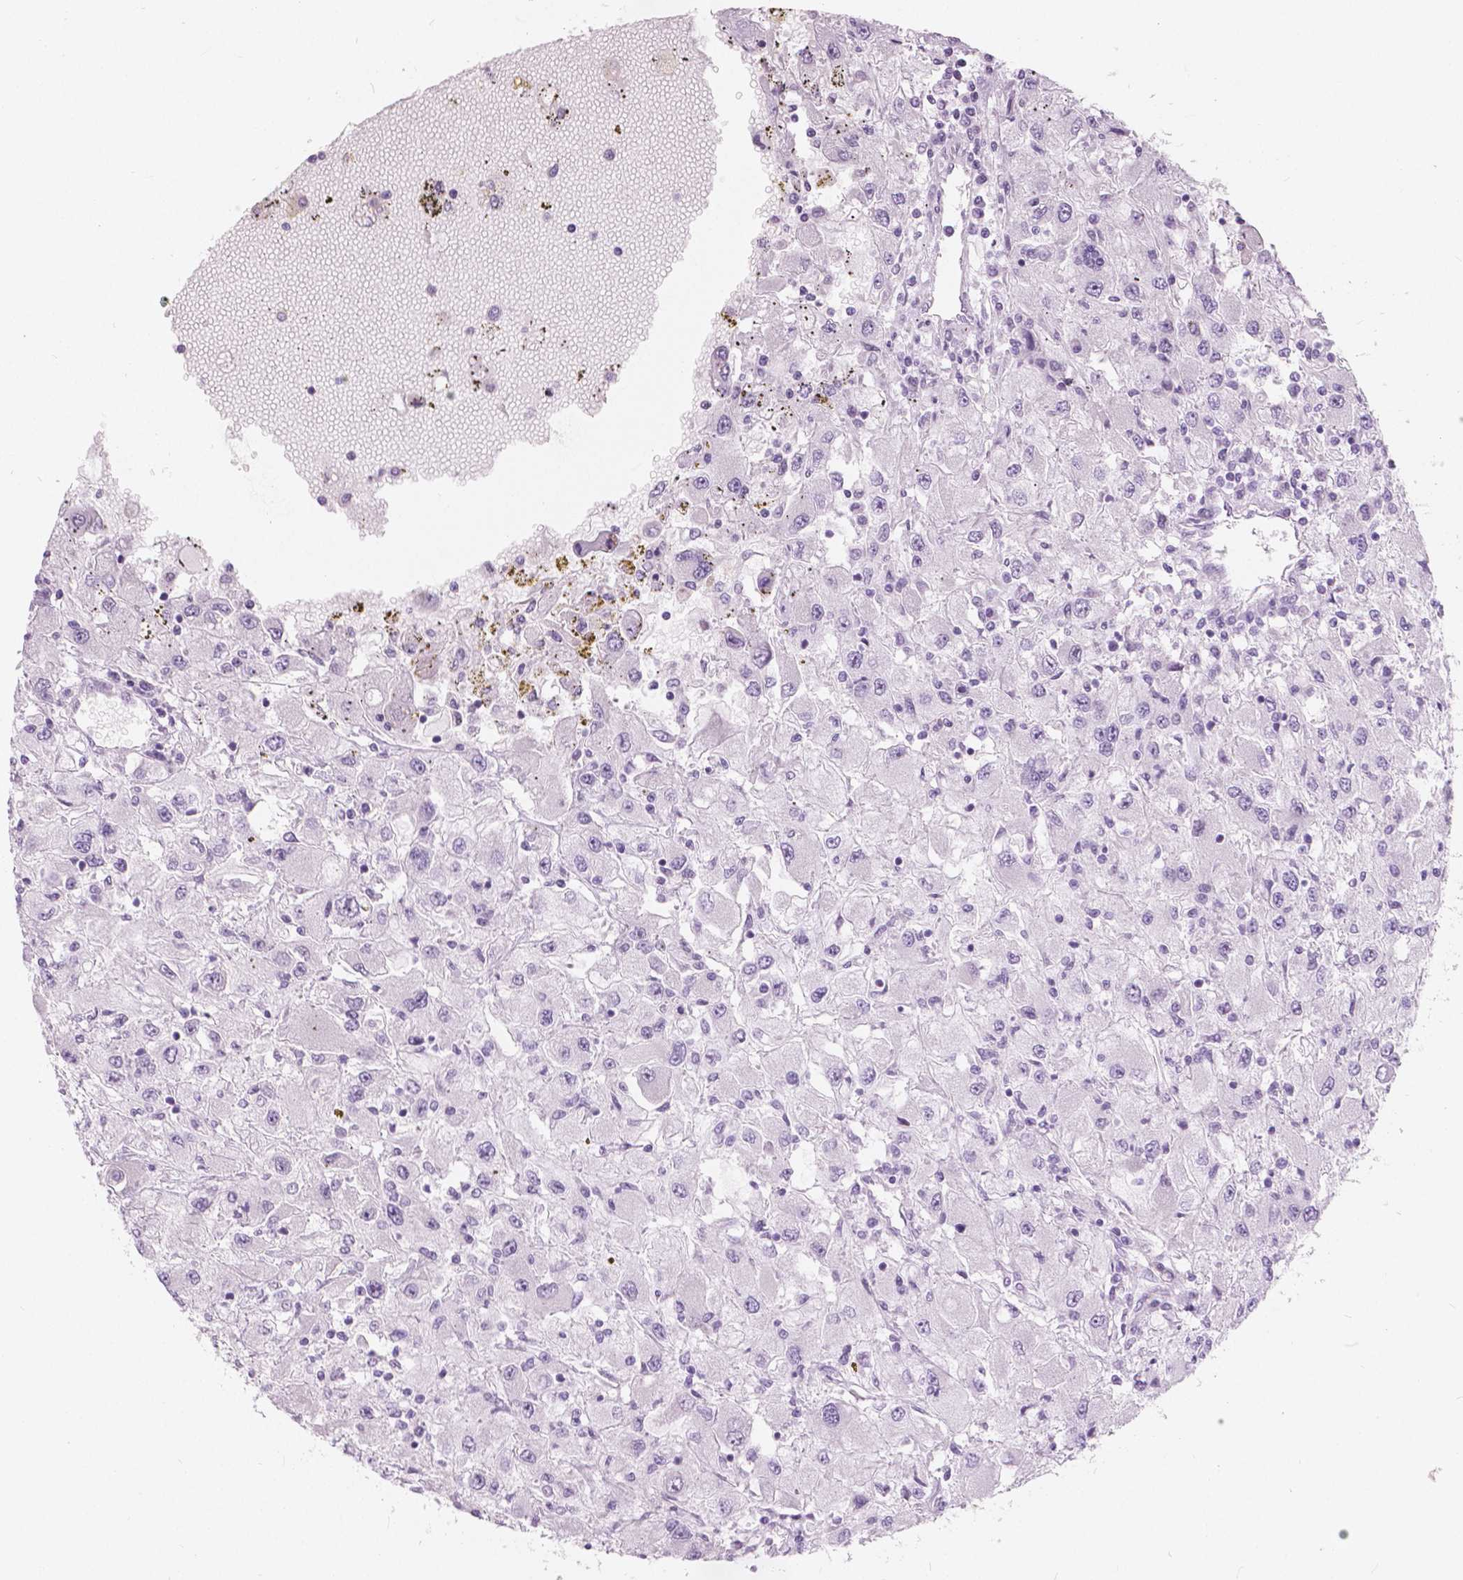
{"staining": {"intensity": "negative", "quantity": "none", "location": "none"}, "tissue": "renal cancer", "cell_type": "Tumor cells", "image_type": "cancer", "snomed": [{"axis": "morphology", "description": "Adenocarcinoma, NOS"}, {"axis": "topography", "description": "Kidney"}], "caption": "Immunohistochemistry of renal cancer (adenocarcinoma) shows no positivity in tumor cells.", "gene": "A4GNT", "patient": {"sex": "female", "age": 67}}